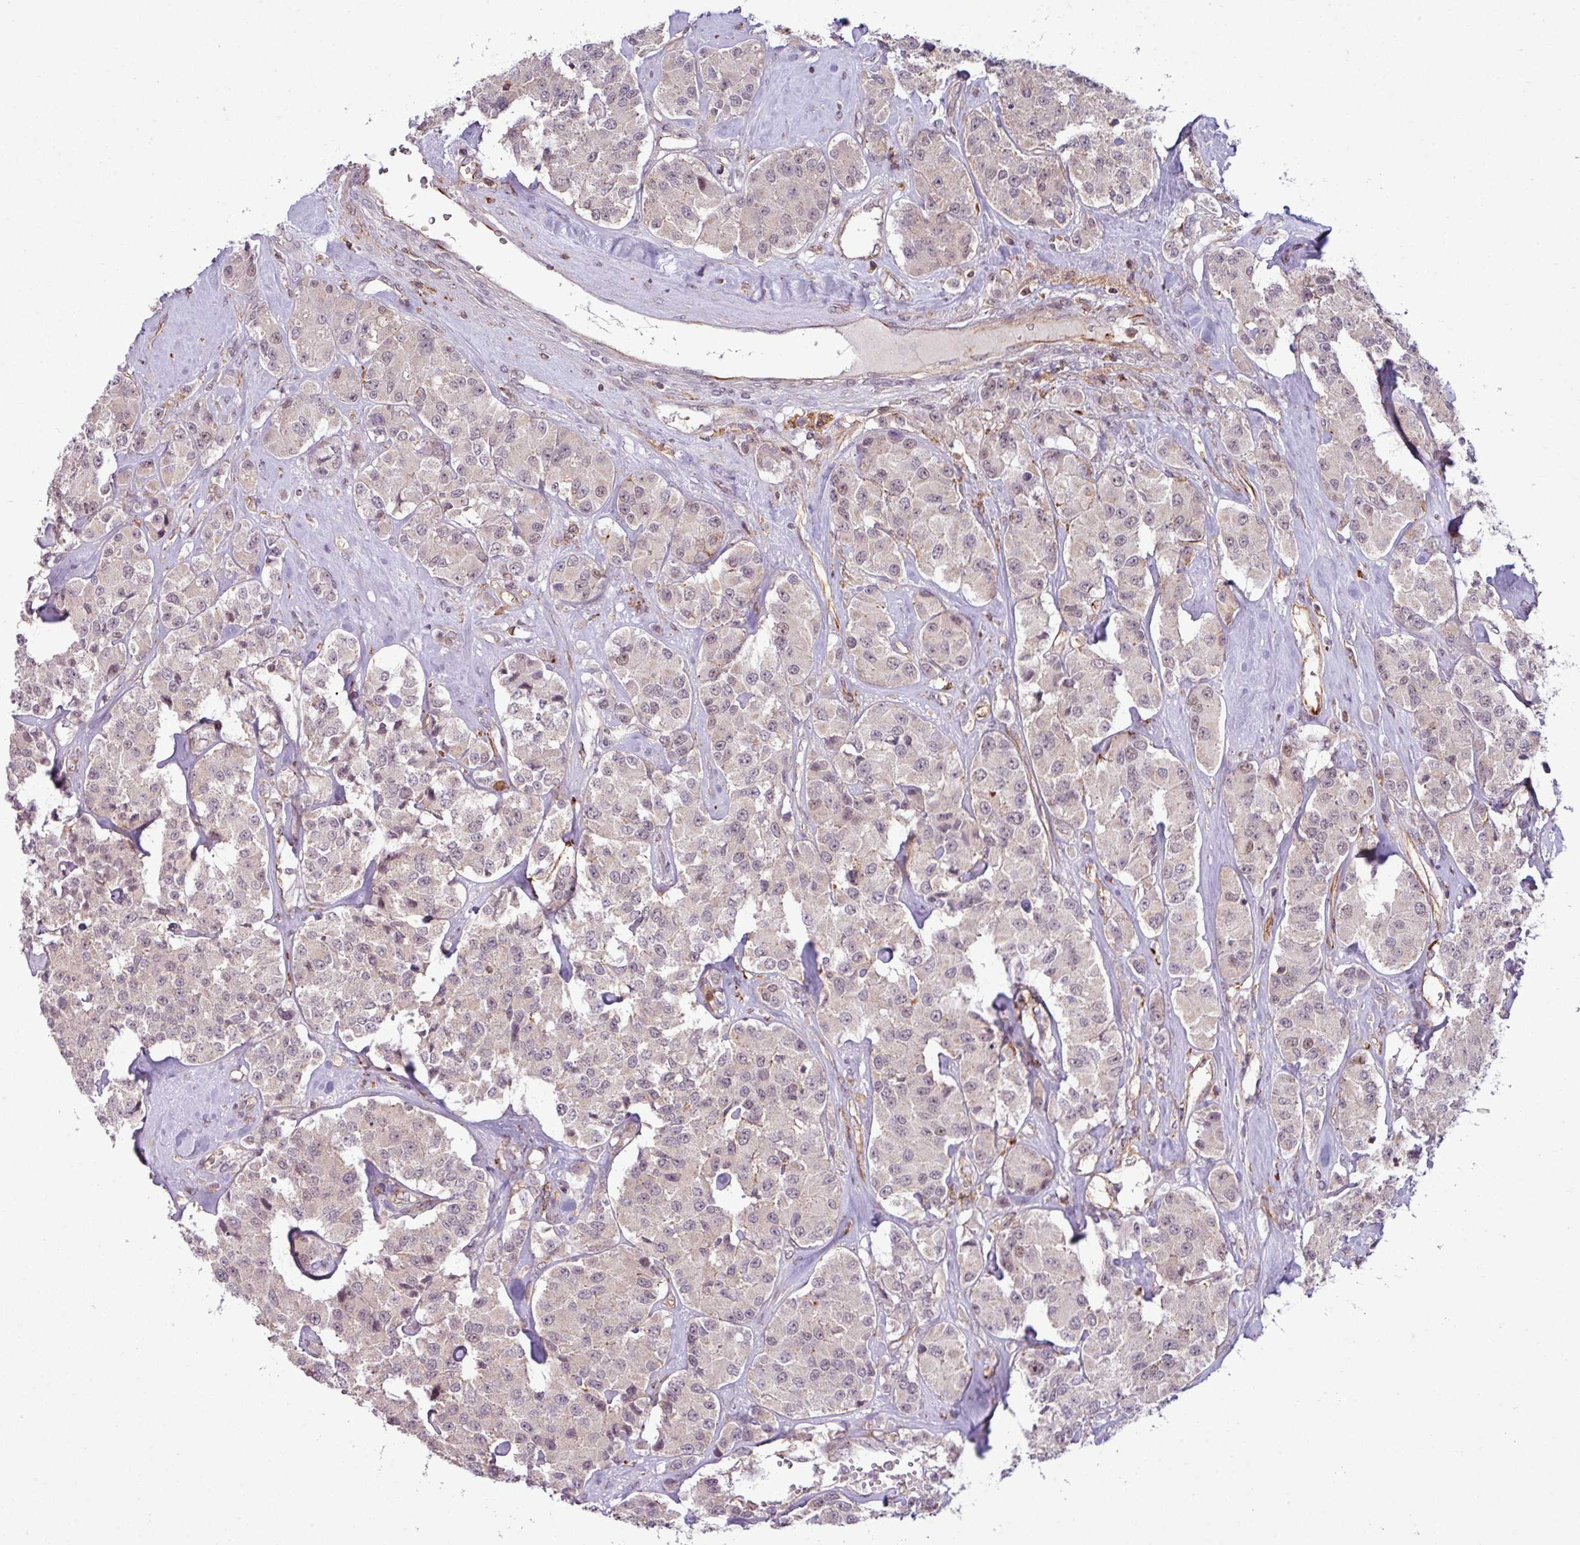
{"staining": {"intensity": "negative", "quantity": "none", "location": "none"}, "tissue": "carcinoid", "cell_type": "Tumor cells", "image_type": "cancer", "snomed": [{"axis": "morphology", "description": "Carcinoid, malignant, NOS"}, {"axis": "topography", "description": "Pancreas"}], "caption": "Immunohistochemistry image of malignant carcinoid stained for a protein (brown), which reveals no staining in tumor cells.", "gene": "ZC2HC1C", "patient": {"sex": "male", "age": 41}}